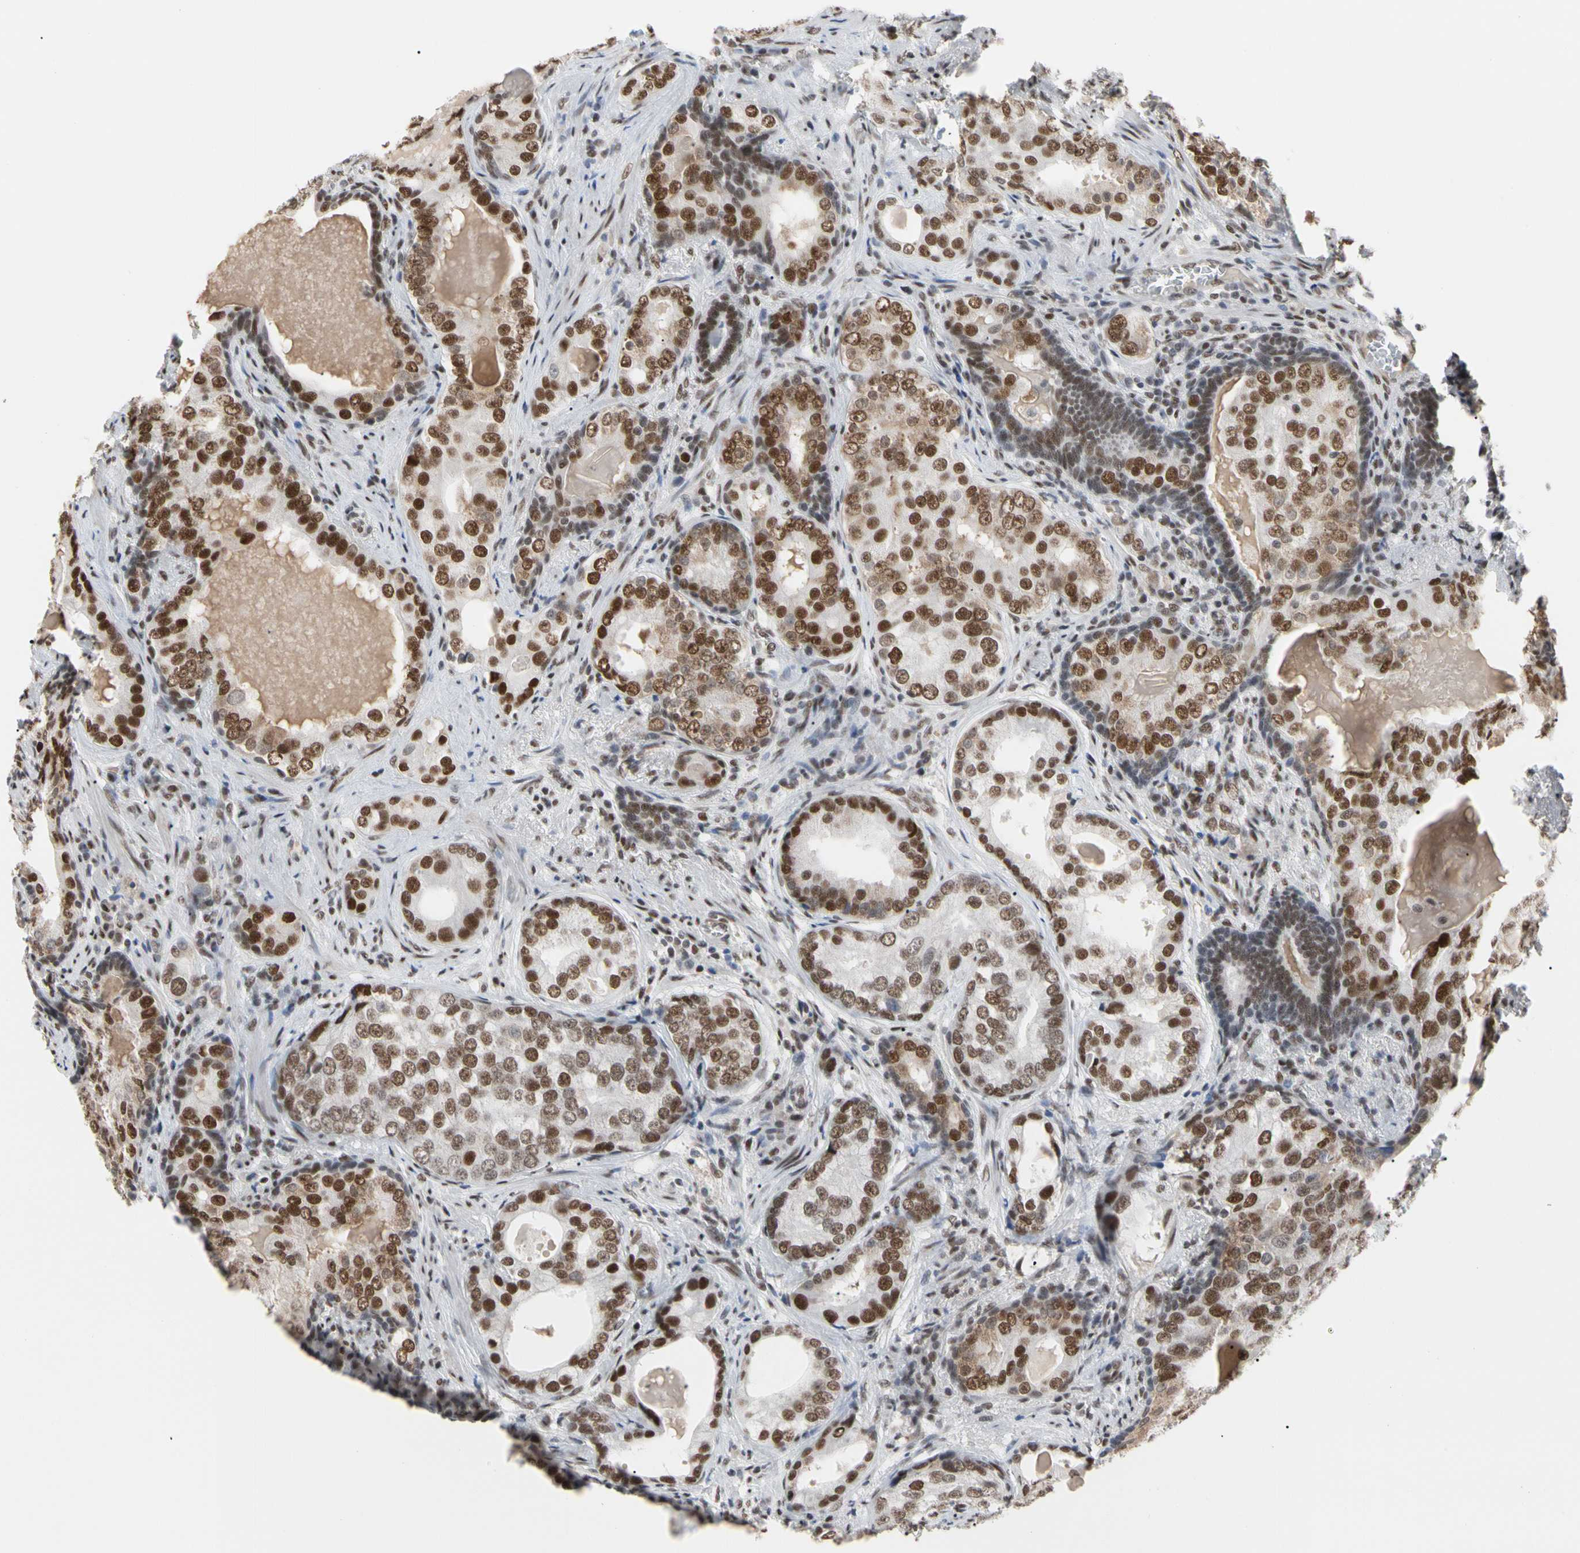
{"staining": {"intensity": "strong", "quantity": ">75%", "location": "nuclear"}, "tissue": "prostate cancer", "cell_type": "Tumor cells", "image_type": "cancer", "snomed": [{"axis": "morphology", "description": "Adenocarcinoma, High grade"}, {"axis": "topography", "description": "Prostate"}], "caption": "Prostate cancer was stained to show a protein in brown. There is high levels of strong nuclear staining in about >75% of tumor cells.", "gene": "FAM98B", "patient": {"sex": "male", "age": 66}}